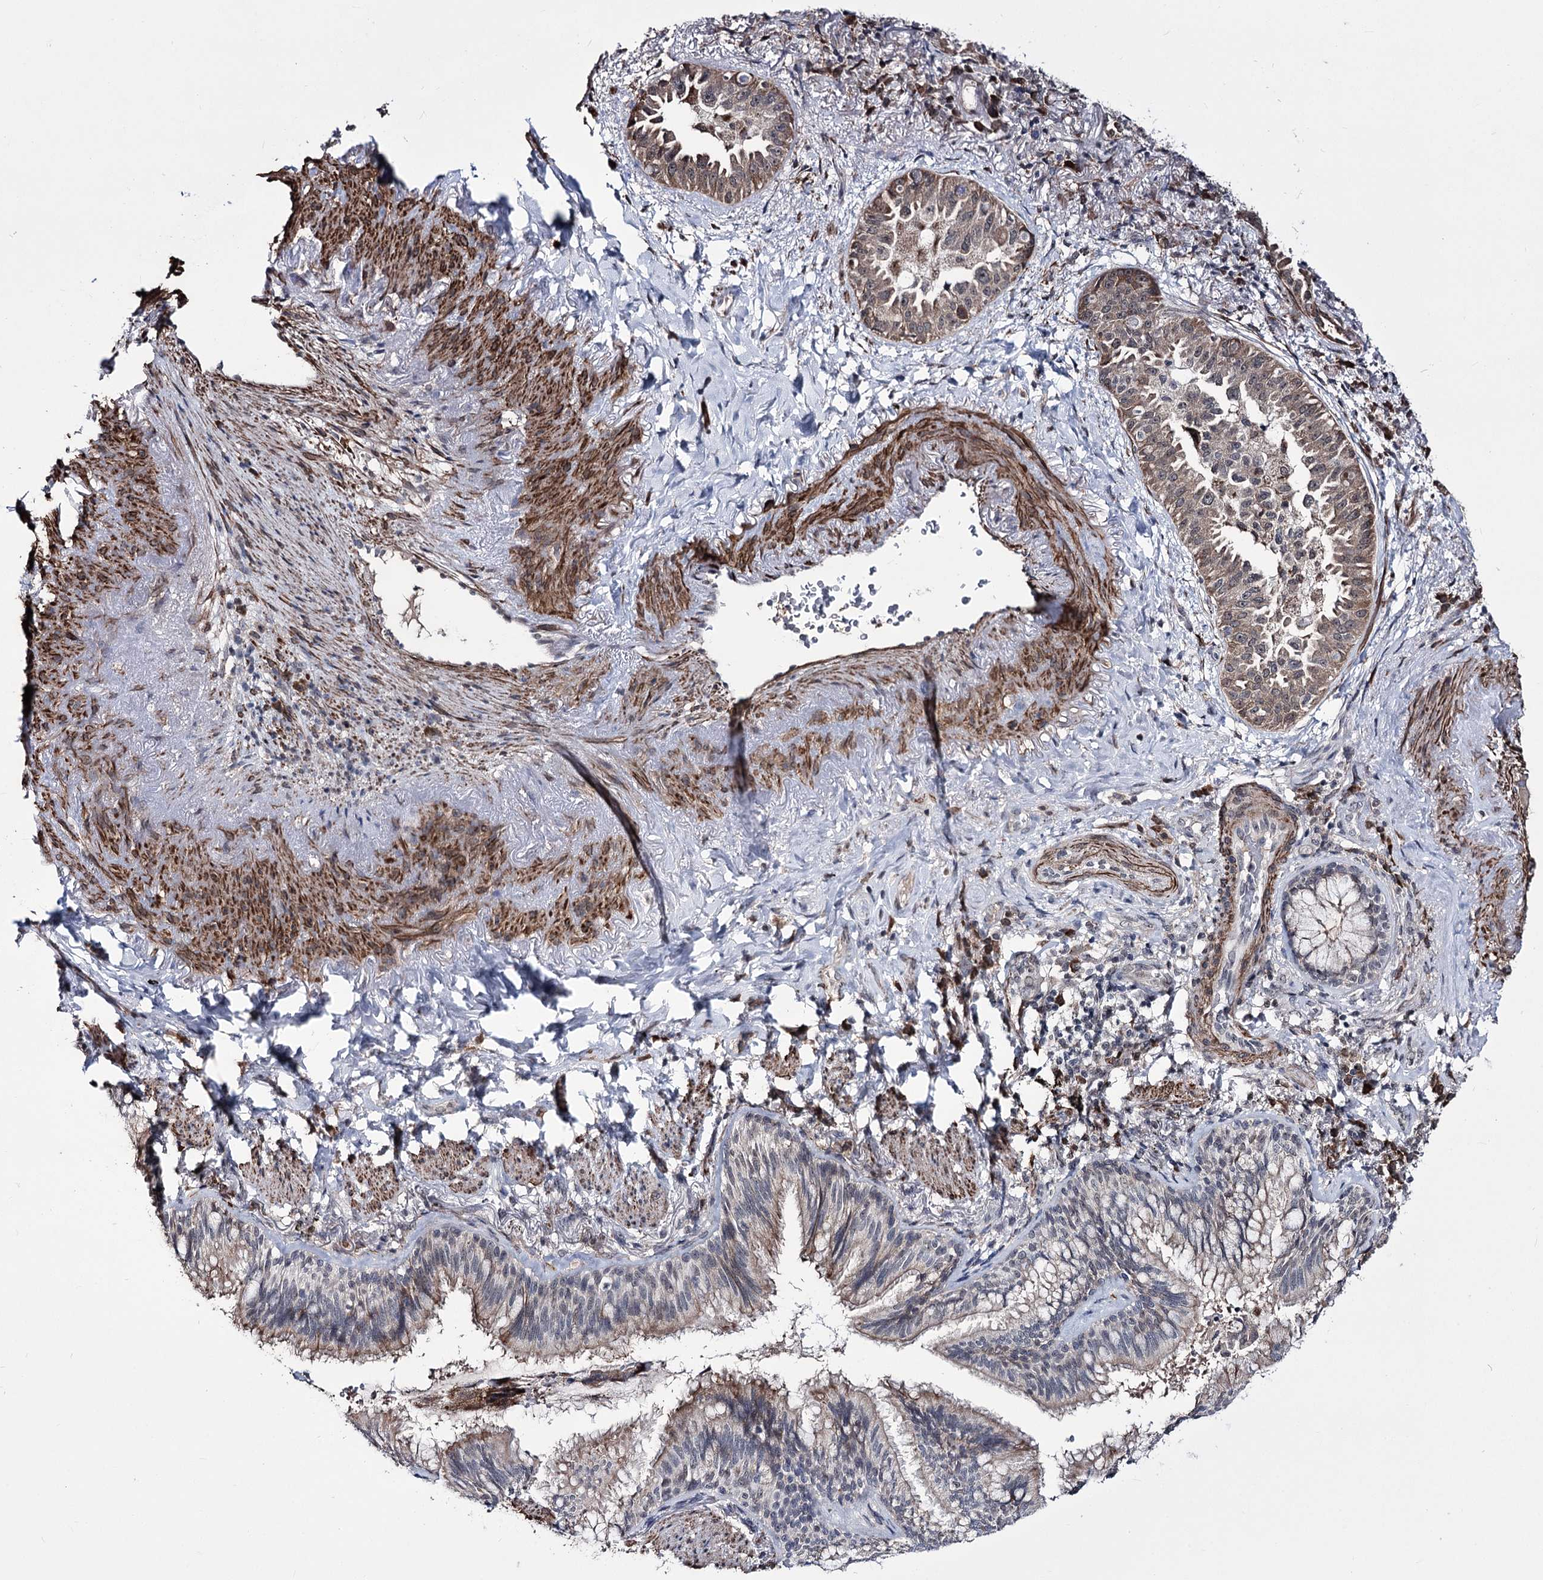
{"staining": {"intensity": "moderate", "quantity": ">75%", "location": "cytoplasmic/membranous"}, "tissue": "lung cancer", "cell_type": "Tumor cells", "image_type": "cancer", "snomed": [{"axis": "morphology", "description": "Adenocarcinoma, NOS"}, {"axis": "topography", "description": "Lung"}], "caption": "Approximately >75% of tumor cells in lung cancer exhibit moderate cytoplasmic/membranous protein positivity as visualized by brown immunohistochemical staining.", "gene": "PPRC1", "patient": {"sex": "female", "age": 69}}